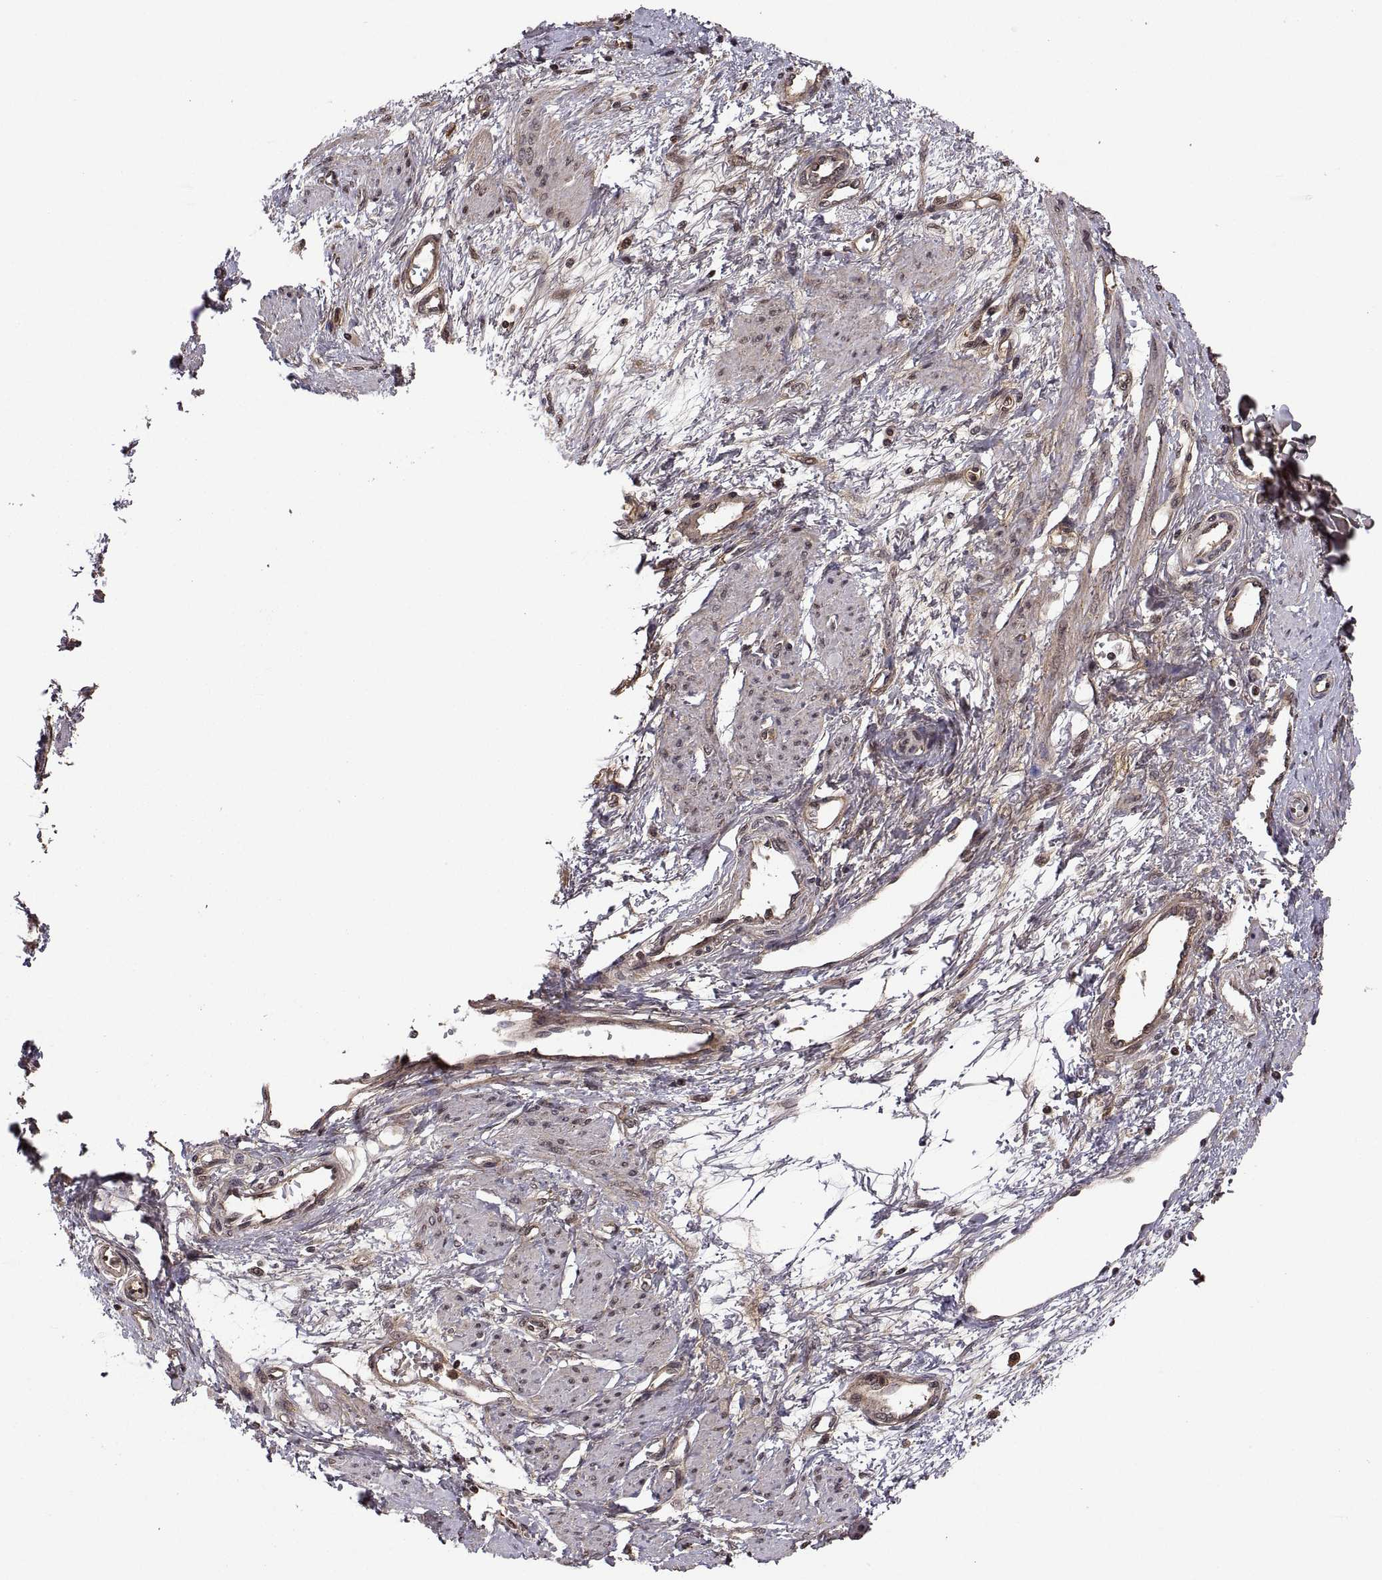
{"staining": {"intensity": "negative", "quantity": "none", "location": "none"}, "tissue": "smooth muscle", "cell_type": "Smooth muscle cells", "image_type": "normal", "snomed": [{"axis": "morphology", "description": "Normal tissue, NOS"}, {"axis": "topography", "description": "Smooth muscle"}, {"axis": "topography", "description": "Uterus"}], "caption": "IHC of unremarkable human smooth muscle displays no expression in smooth muscle cells.", "gene": "ZNRF2", "patient": {"sex": "female", "age": 39}}